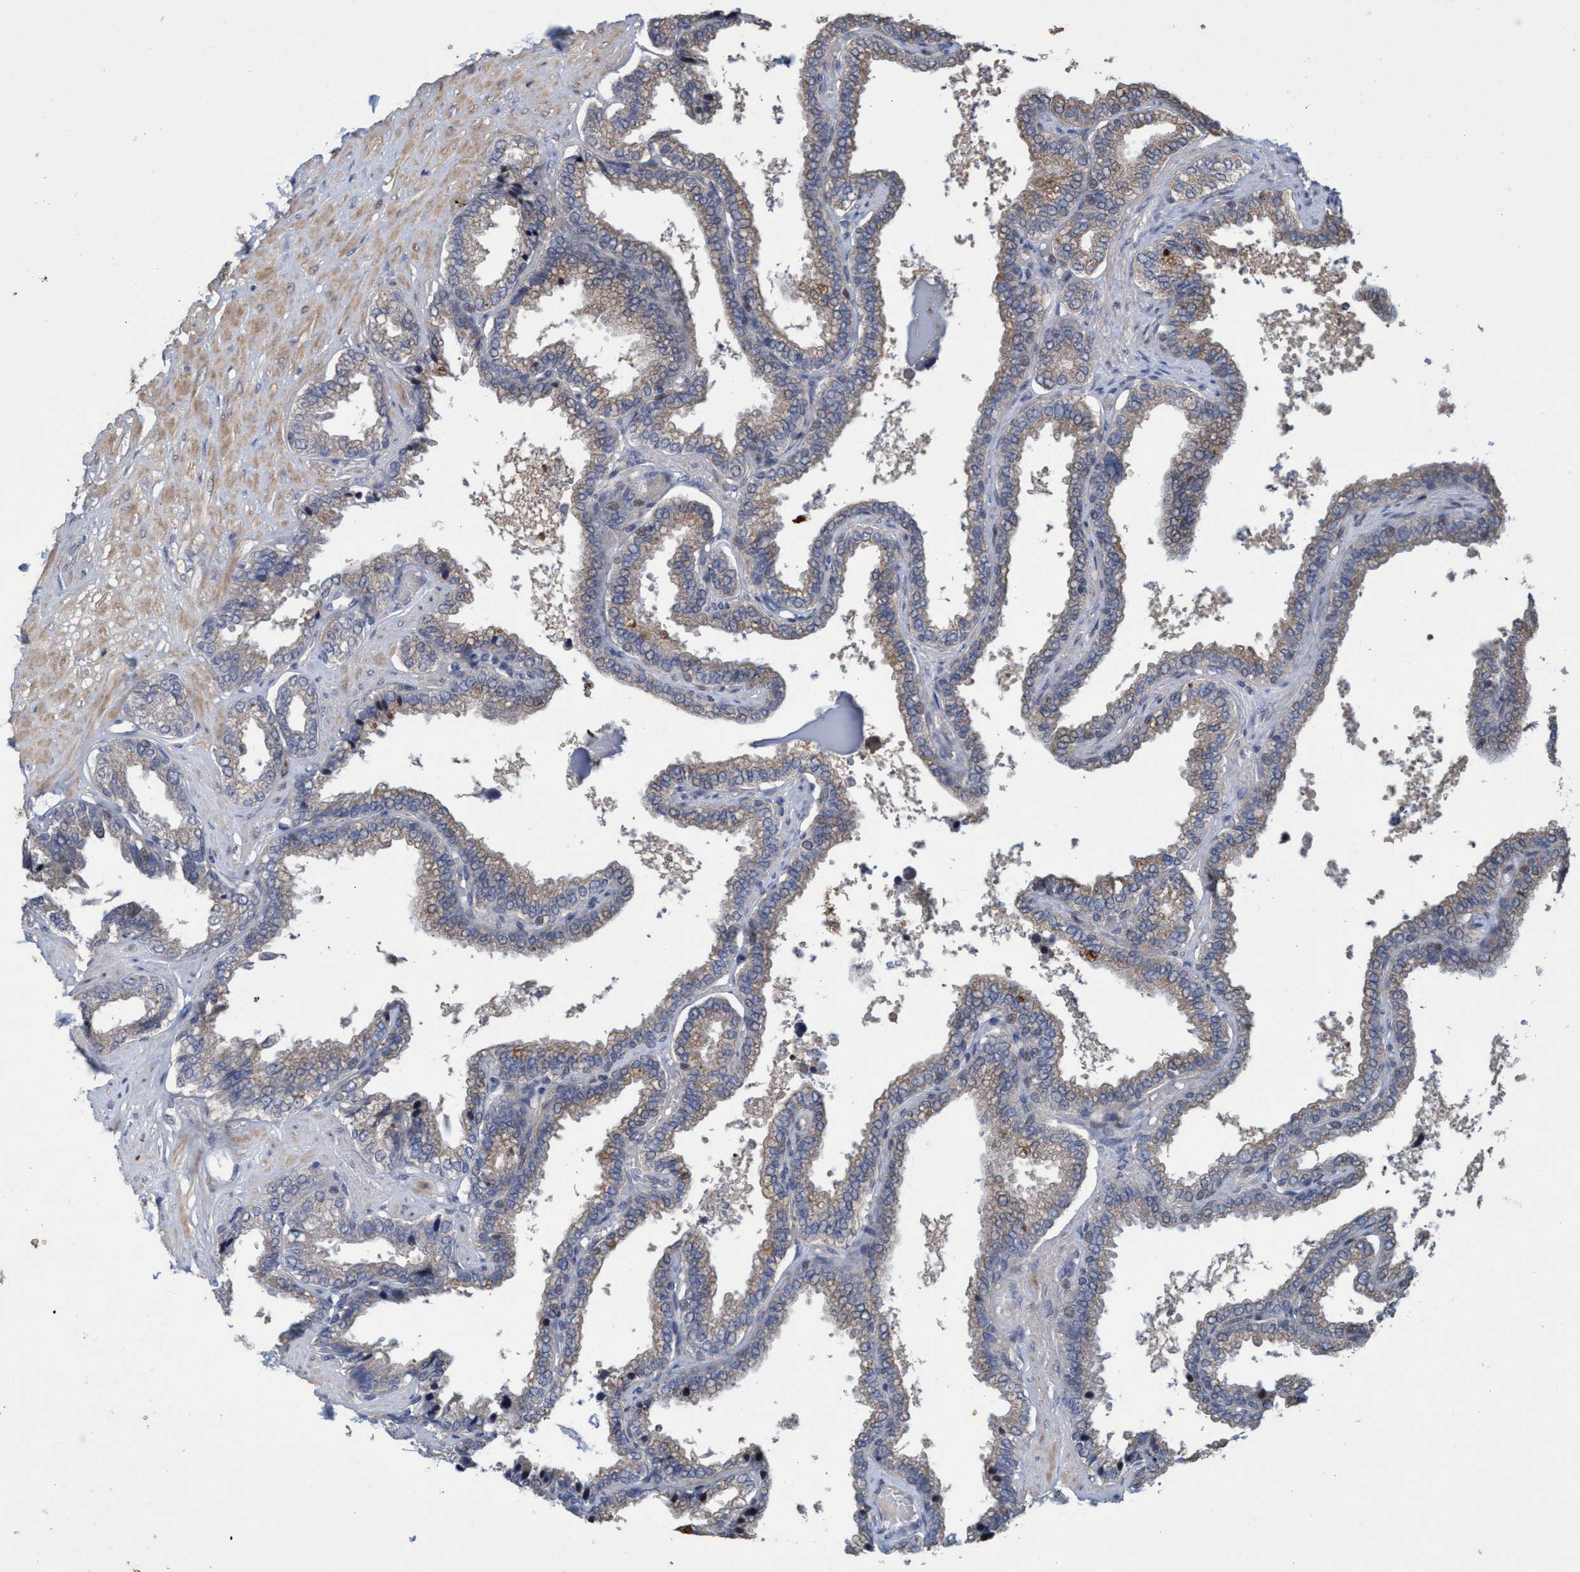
{"staining": {"intensity": "weak", "quantity": ">75%", "location": "cytoplasmic/membranous"}, "tissue": "seminal vesicle", "cell_type": "Glandular cells", "image_type": "normal", "snomed": [{"axis": "morphology", "description": "Normal tissue, NOS"}, {"axis": "topography", "description": "Seminal veicle"}], "caption": "DAB immunohistochemical staining of normal human seminal vesicle exhibits weak cytoplasmic/membranous protein expression in approximately >75% of glandular cells.", "gene": "ZNF677", "patient": {"sex": "male", "age": 46}}